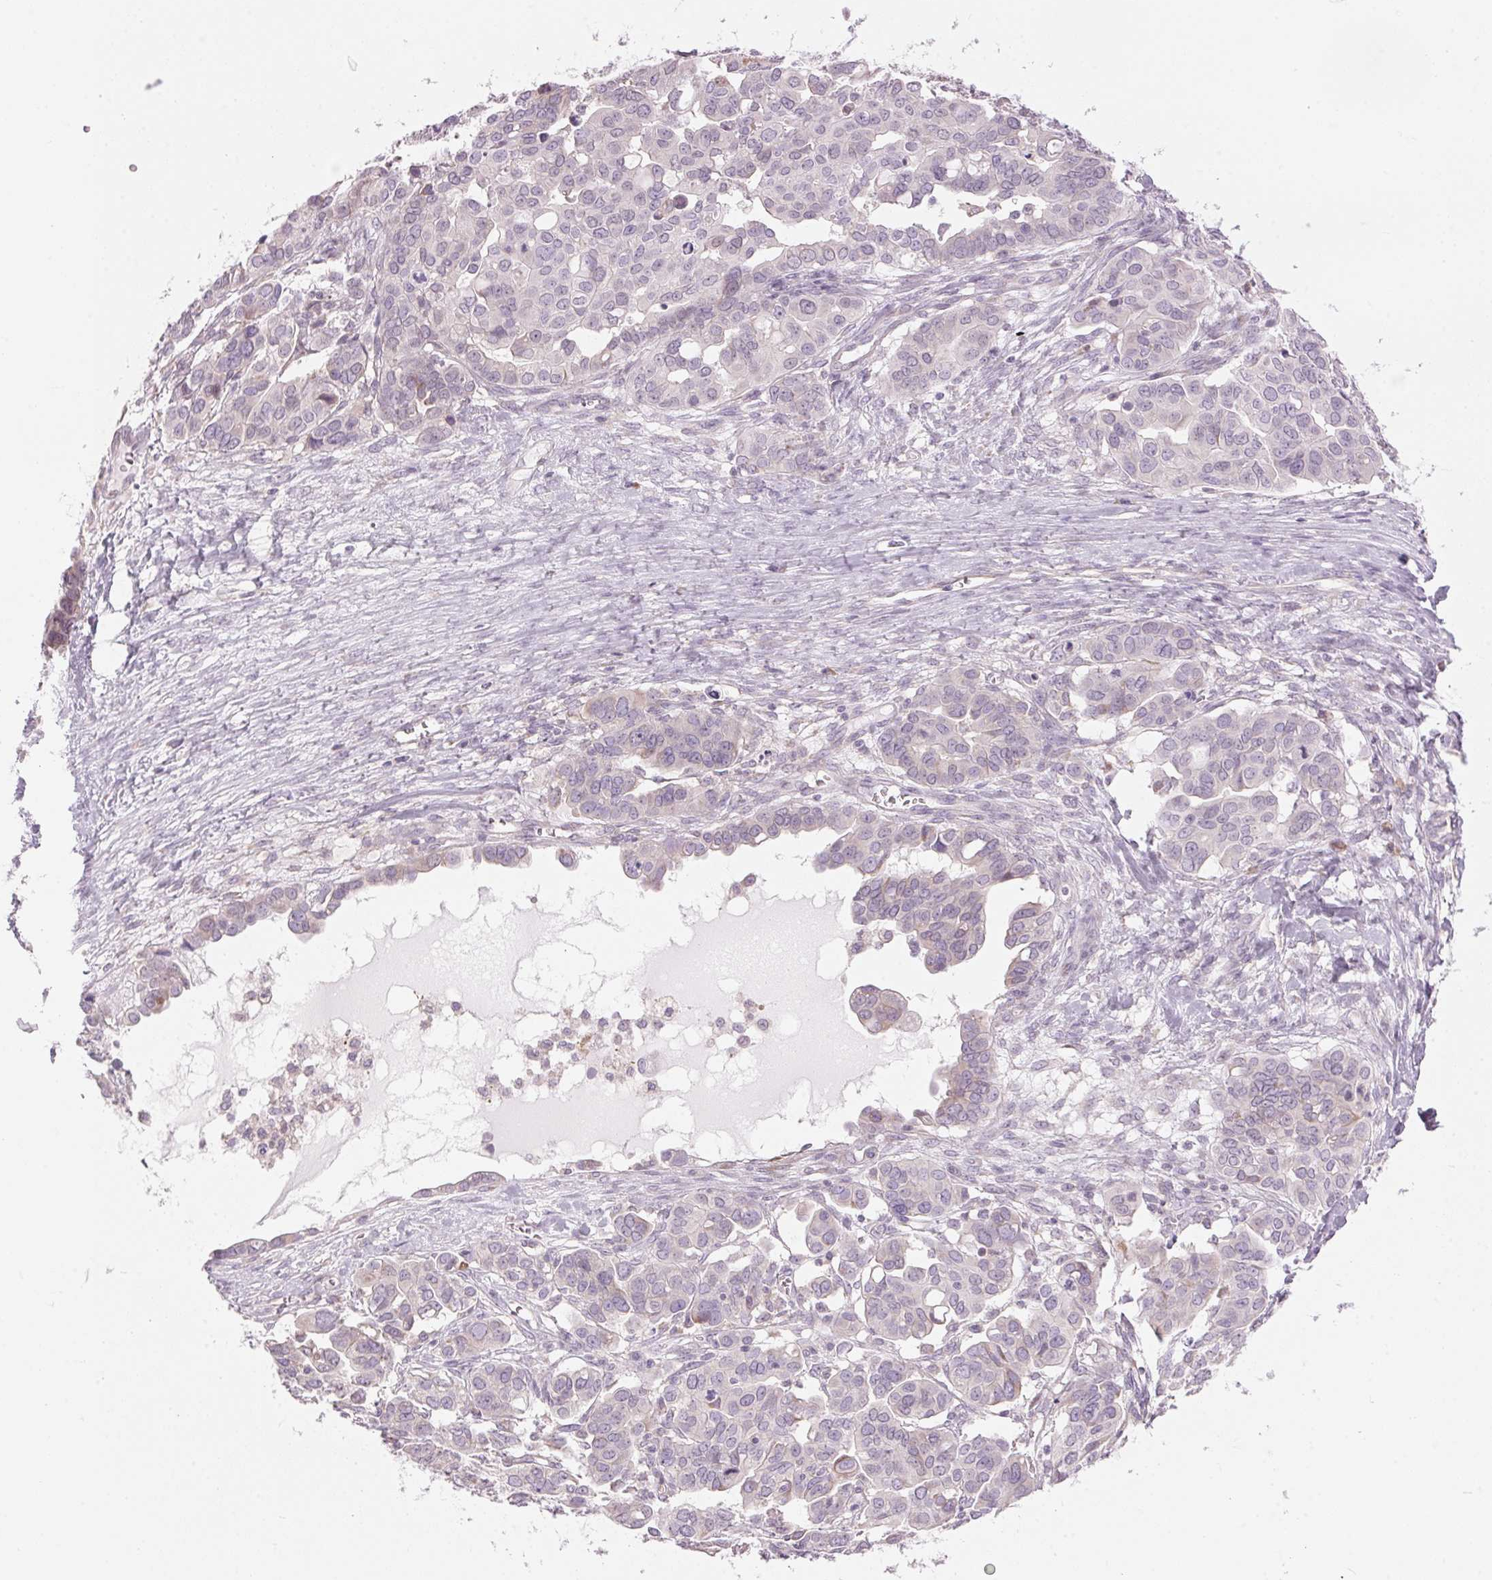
{"staining": {"intensity": "weak", "quantity": "<25%", "location": "cytoplasmic/membranous"}, "tissue": "ovarian cancer", "cell_type": "Tumor cells", "image_type": "cancer", "snomed": [{"axis": "morphology", "description": "Carcinoma, endometroid"}, {"axis": "topography", "description": "Ovary"}], "caption": "Endometroid carcinoma (ovarian) stained for a protein using immunohistochemistry (IHC) shows no staining tumor cells.", "gene": "GNMT", "patient": {"sex": "female", "age": 78}}